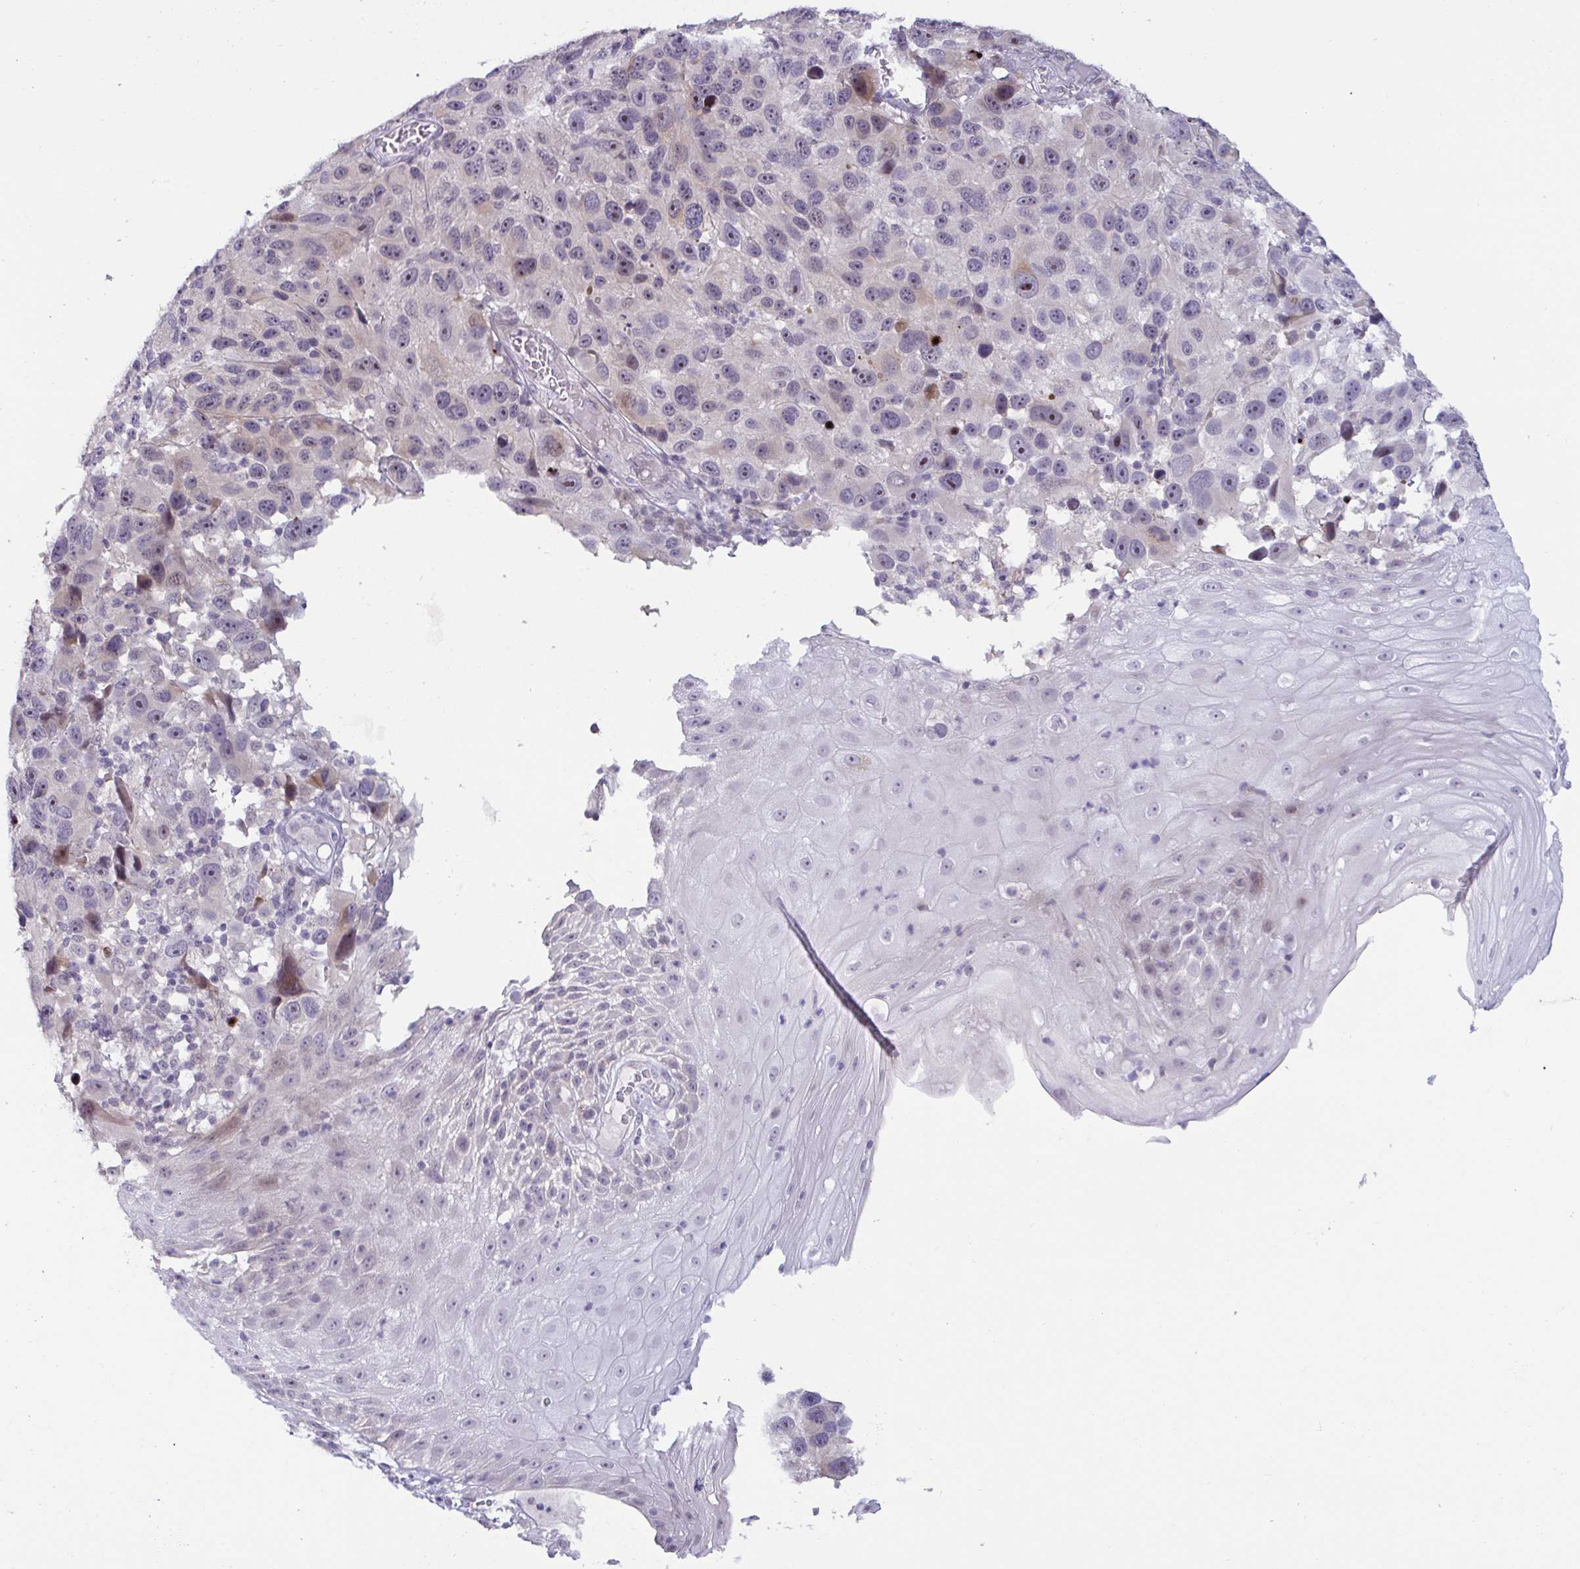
{"staining": {"intensity": "negative", "quantity": "none", "location": "none"}, "tissue": "melanoma", "cell_type": "Tumor cells", "image_type": "cancer", "snomed": [{"axis": "morphology", "description": "Malignant melanoma, NOS"}, {"axis": "topography", "description": "Skin"}], "caption": "There is no significant staining in tumor cells of malignant melanoma. (DAB (3,3'-diaminobenzidine) immunohistochemistry visualized using brightfield microscopy, high magnification).", "gene": "GSTM1", "patient": {"sex": "male", "age": 53}}